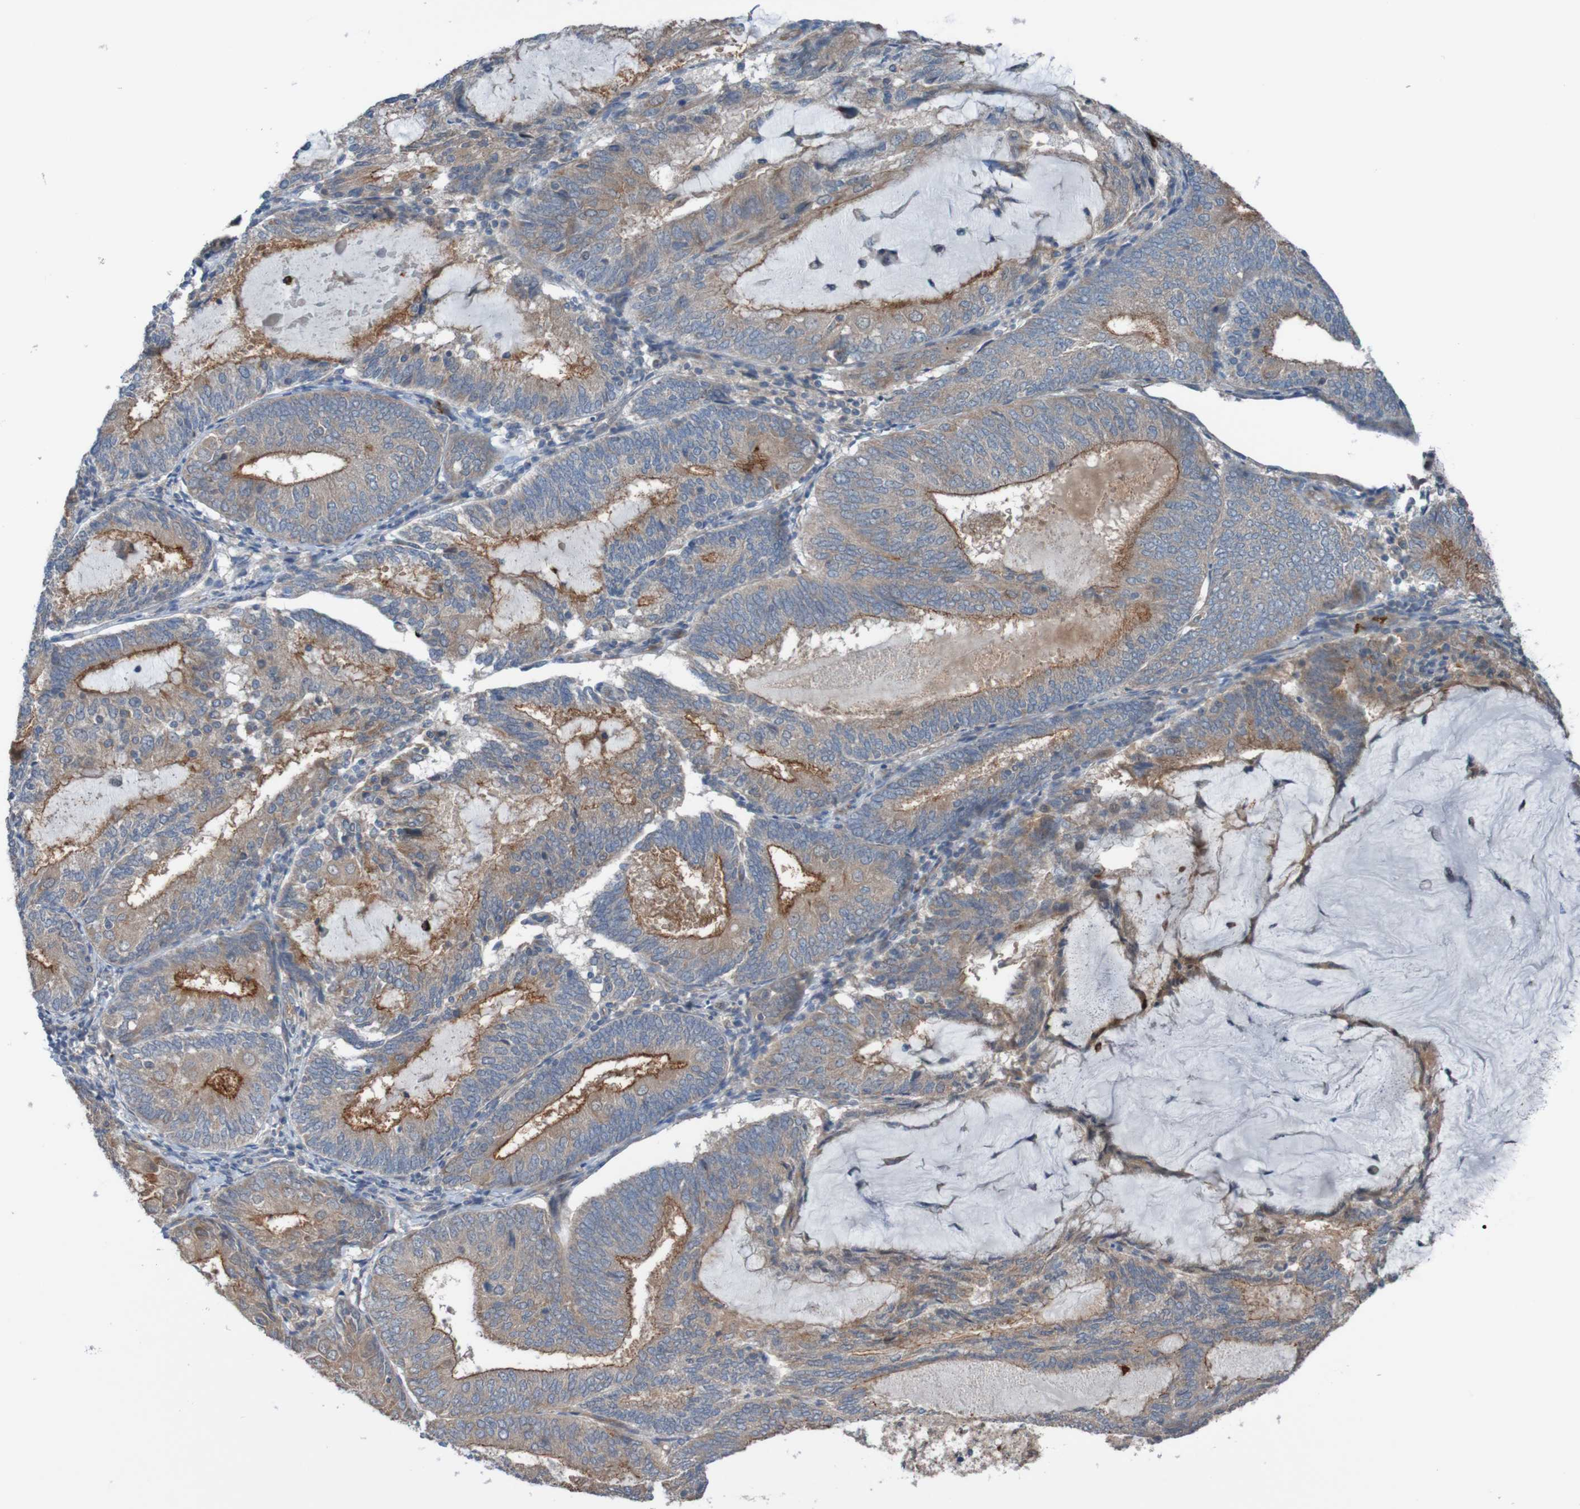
{"staining": {"intensity": "moderate", "quantity": ">75%", "location": "cytoplasmic/membranous"}, "tissue": "endometrial cancer", "cell_type": "Tumor cells", "image_type": "cancer", "snomed": [{"axis": "morphology", "description": "Adenocarcinoma, NOS"}, {"axis": "topography", "description": "Endometrium"}], "caption": "Protein staining of endometrial cancer tissue reveals moderate cytoplasmic/membranous expression in approximately >75% of tumor cells.", "gene": "ST8SIA6", "patient": {"sex": "female", "age": 81}}